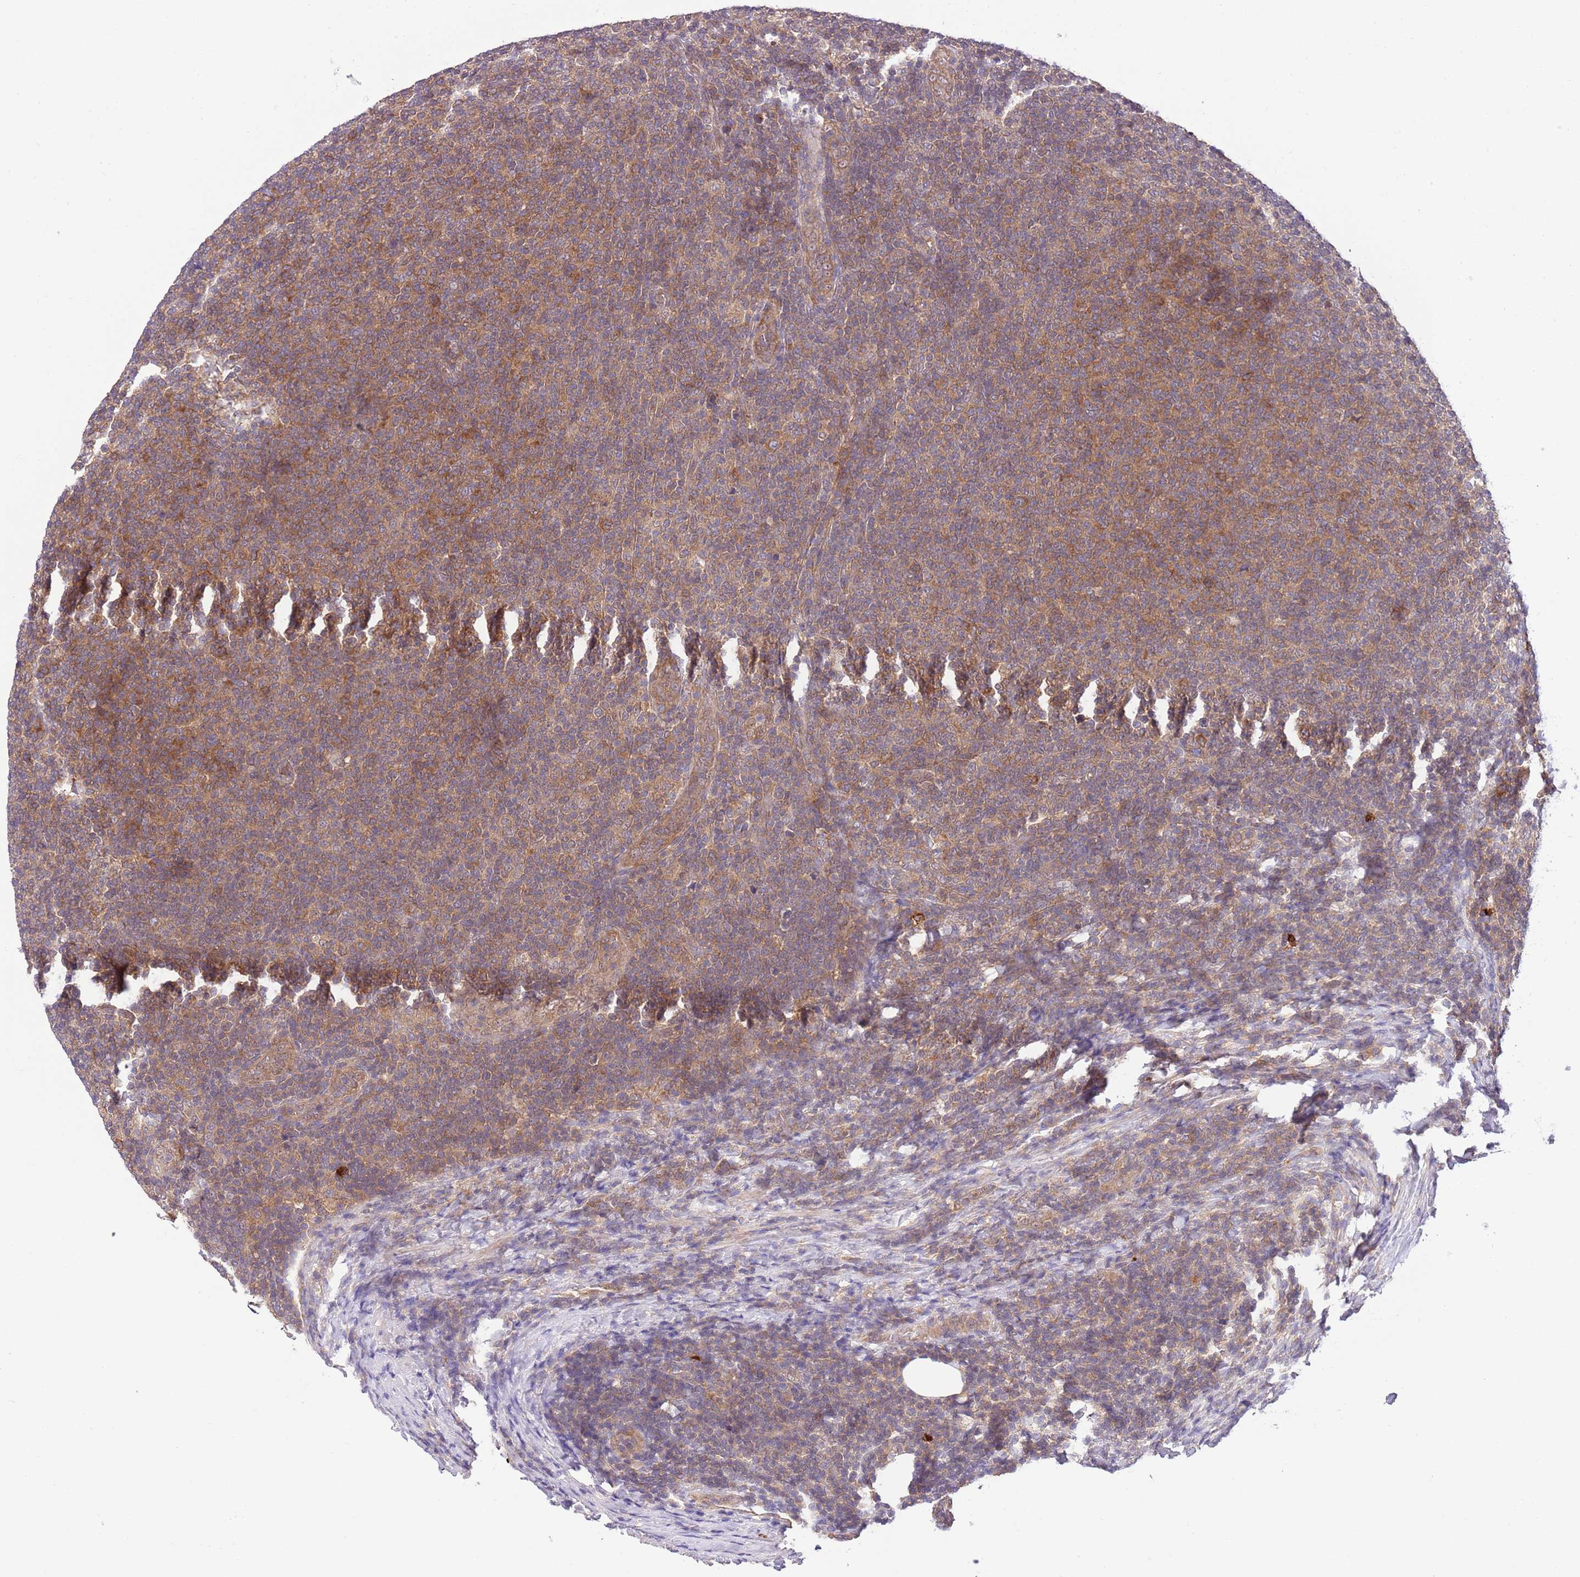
{"staining": {"intensity": "moderate", "quantity": ">75%", "location": "cytoplasmic/membranous"}, "tissue": "lymphoma", "cell_type": "Tumor cells", "image_type": "cancer", "snomed": [{"axis": "morphology", "description": "Malignant lymphoma, non-Hodgkin's type, Low grade"}, {"axis": "topography", "description": "Lymph node"}], "caption": "Moderate cytoplasmic/membranous staining is seen in about >75% of tumor cells in malignant lymphoma, non-Hodgkin's type (low-grade).", "gene": "DONSON", "patient": {"sex": "male", "age": 66}}